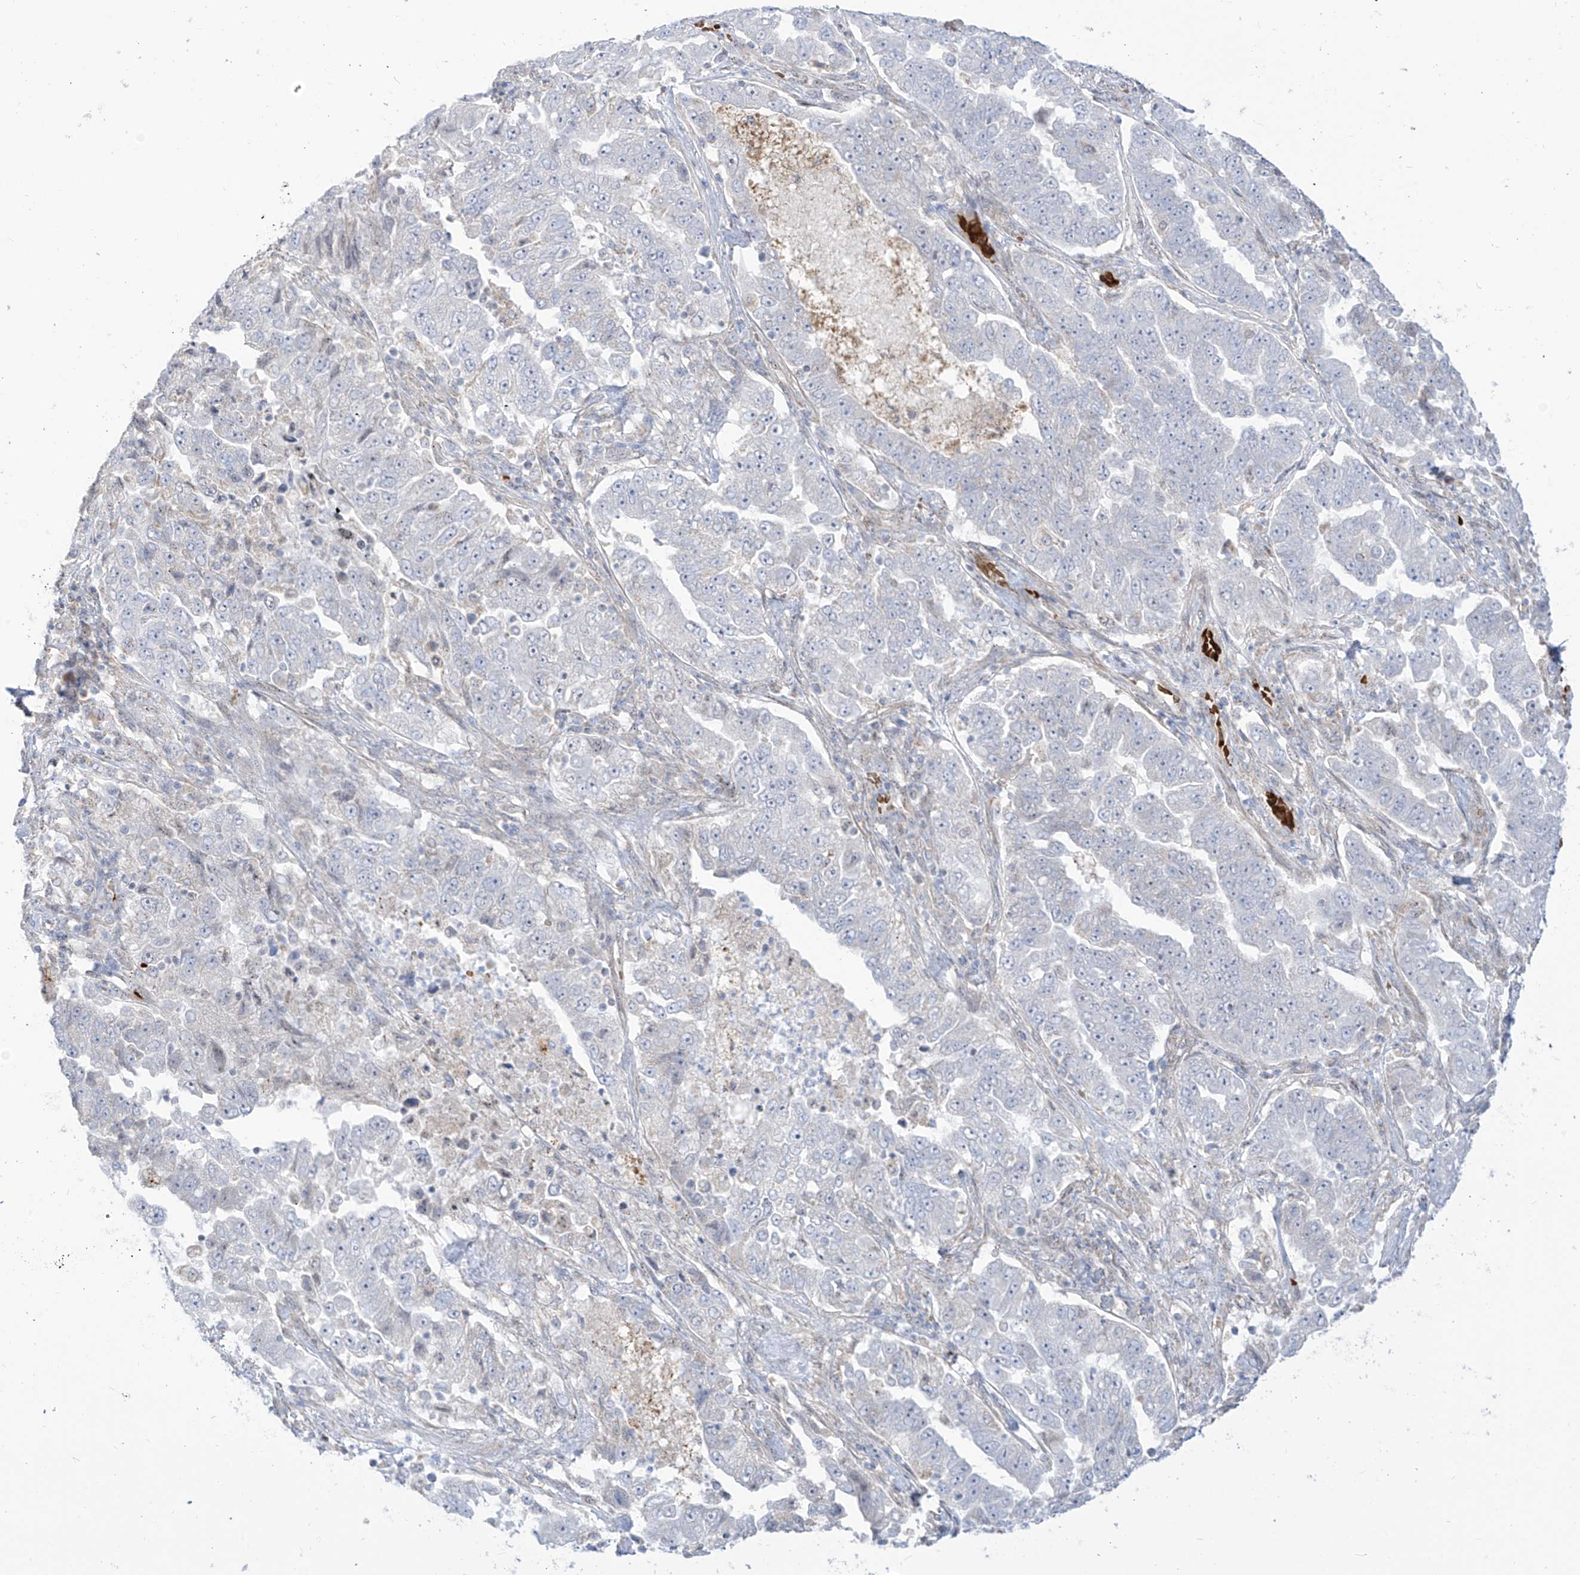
{"staining": {"intensity": "negative", "quantity": "none", "location": "none"}, "tissue": "lung cancer", "cell_type": "Tumor cells", "image_type": "cancer", "snomed": [{"axis": "morphology", "description": "Adenocarcinoma, NOS"}, {"axis": "topography", "description": "Lung"}], "caption": "Immunohistochemical staining of human lung cancer (adenocarcinoma) shows no significant positivity in tumor cells.", "gene": "ARHGEF40", "patient": {"sex": "female", "age": 51}}